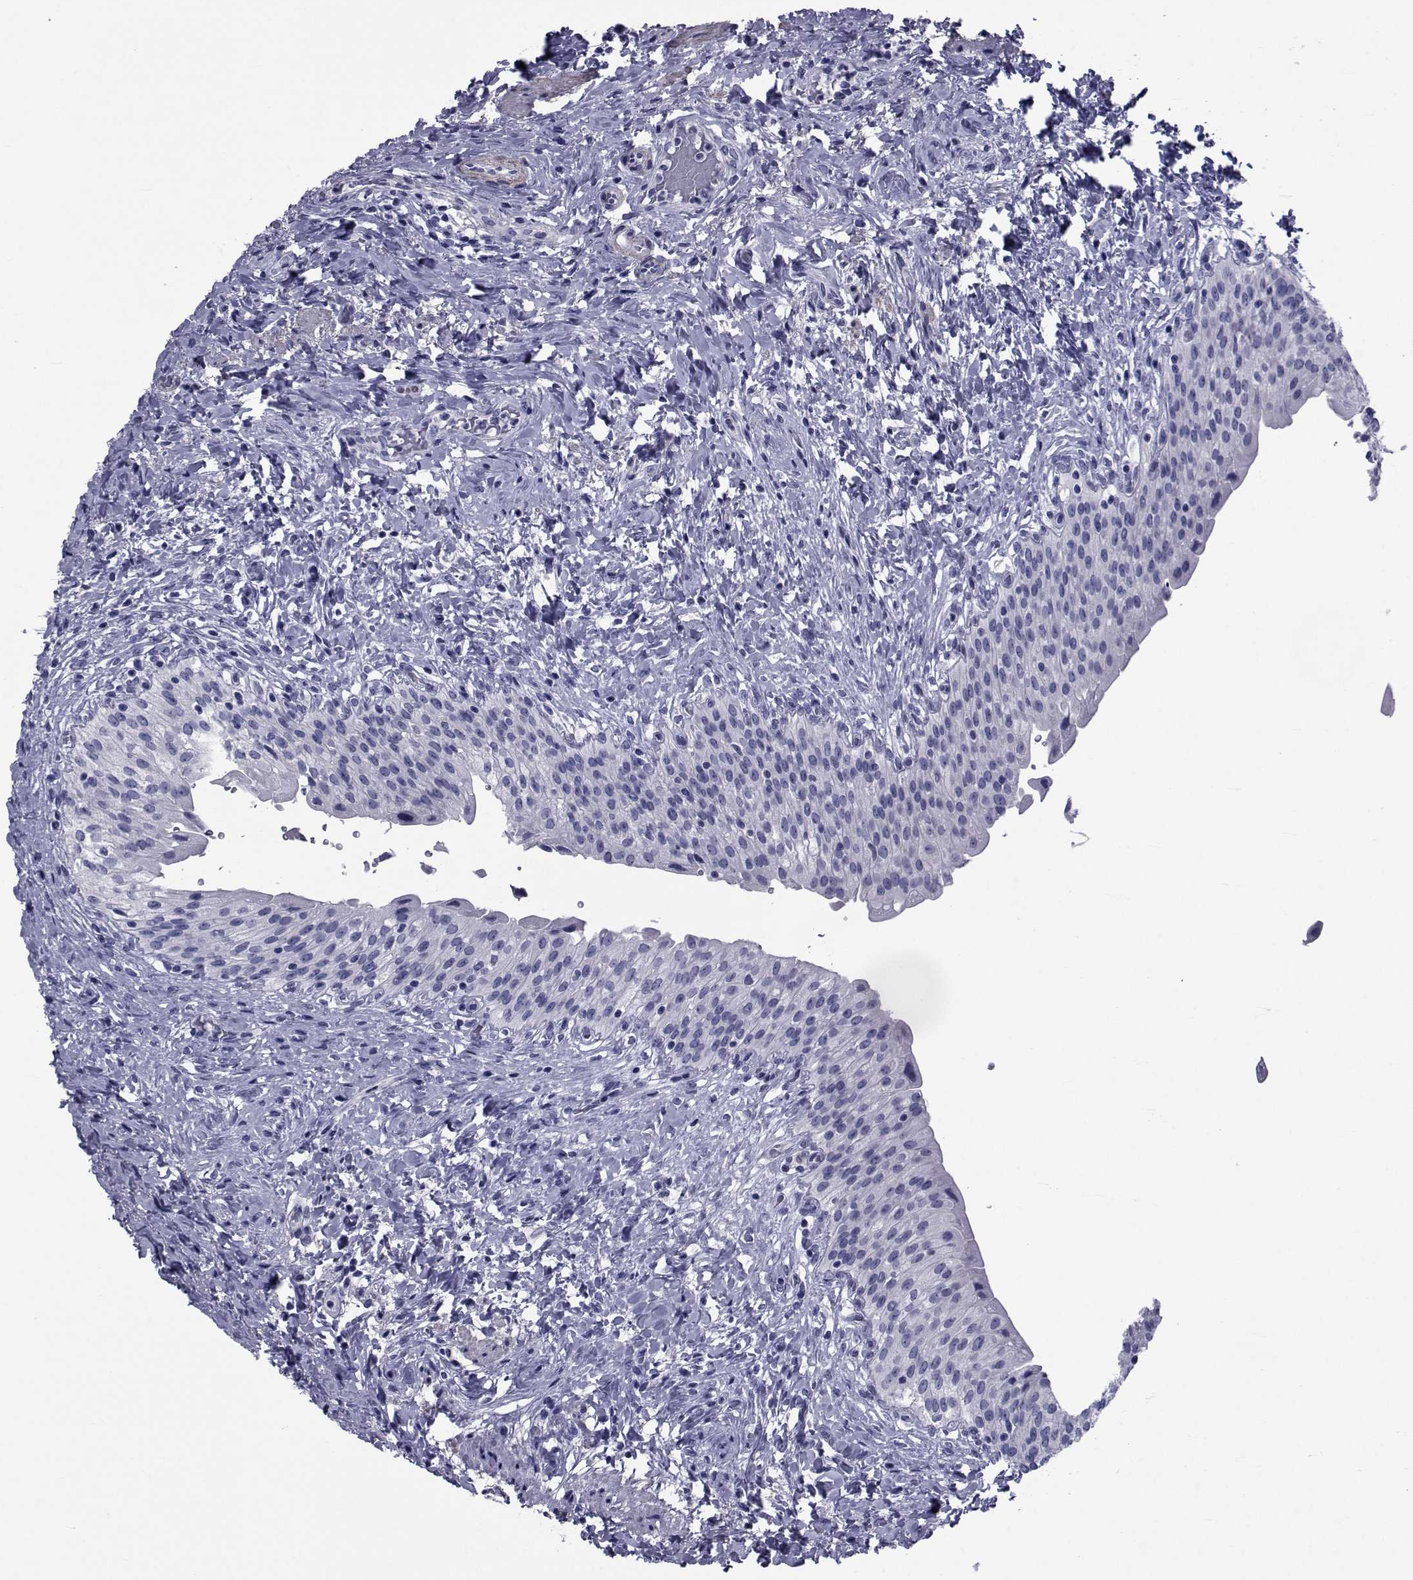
{"staining": {"intensity": "negative", "quantity": "none", "location": "none"}, "tissue": "urinary bladder", "cell_type": "Urothelial cells", "image_type": "normal", "snomed": [{"axis": "morphology", "description": "Normal tissue, NOS"}, {"axis": "morphology", "description": "Inflammation, NOS"}, {"axis": "topography", "description": "Urinary bladder"}], "caption": "IHC of benign human urinary bladder exhibits no staining in urothelial cells.", "gene": "GKAP1", "patient": {"sex": "male", "age": 64}}